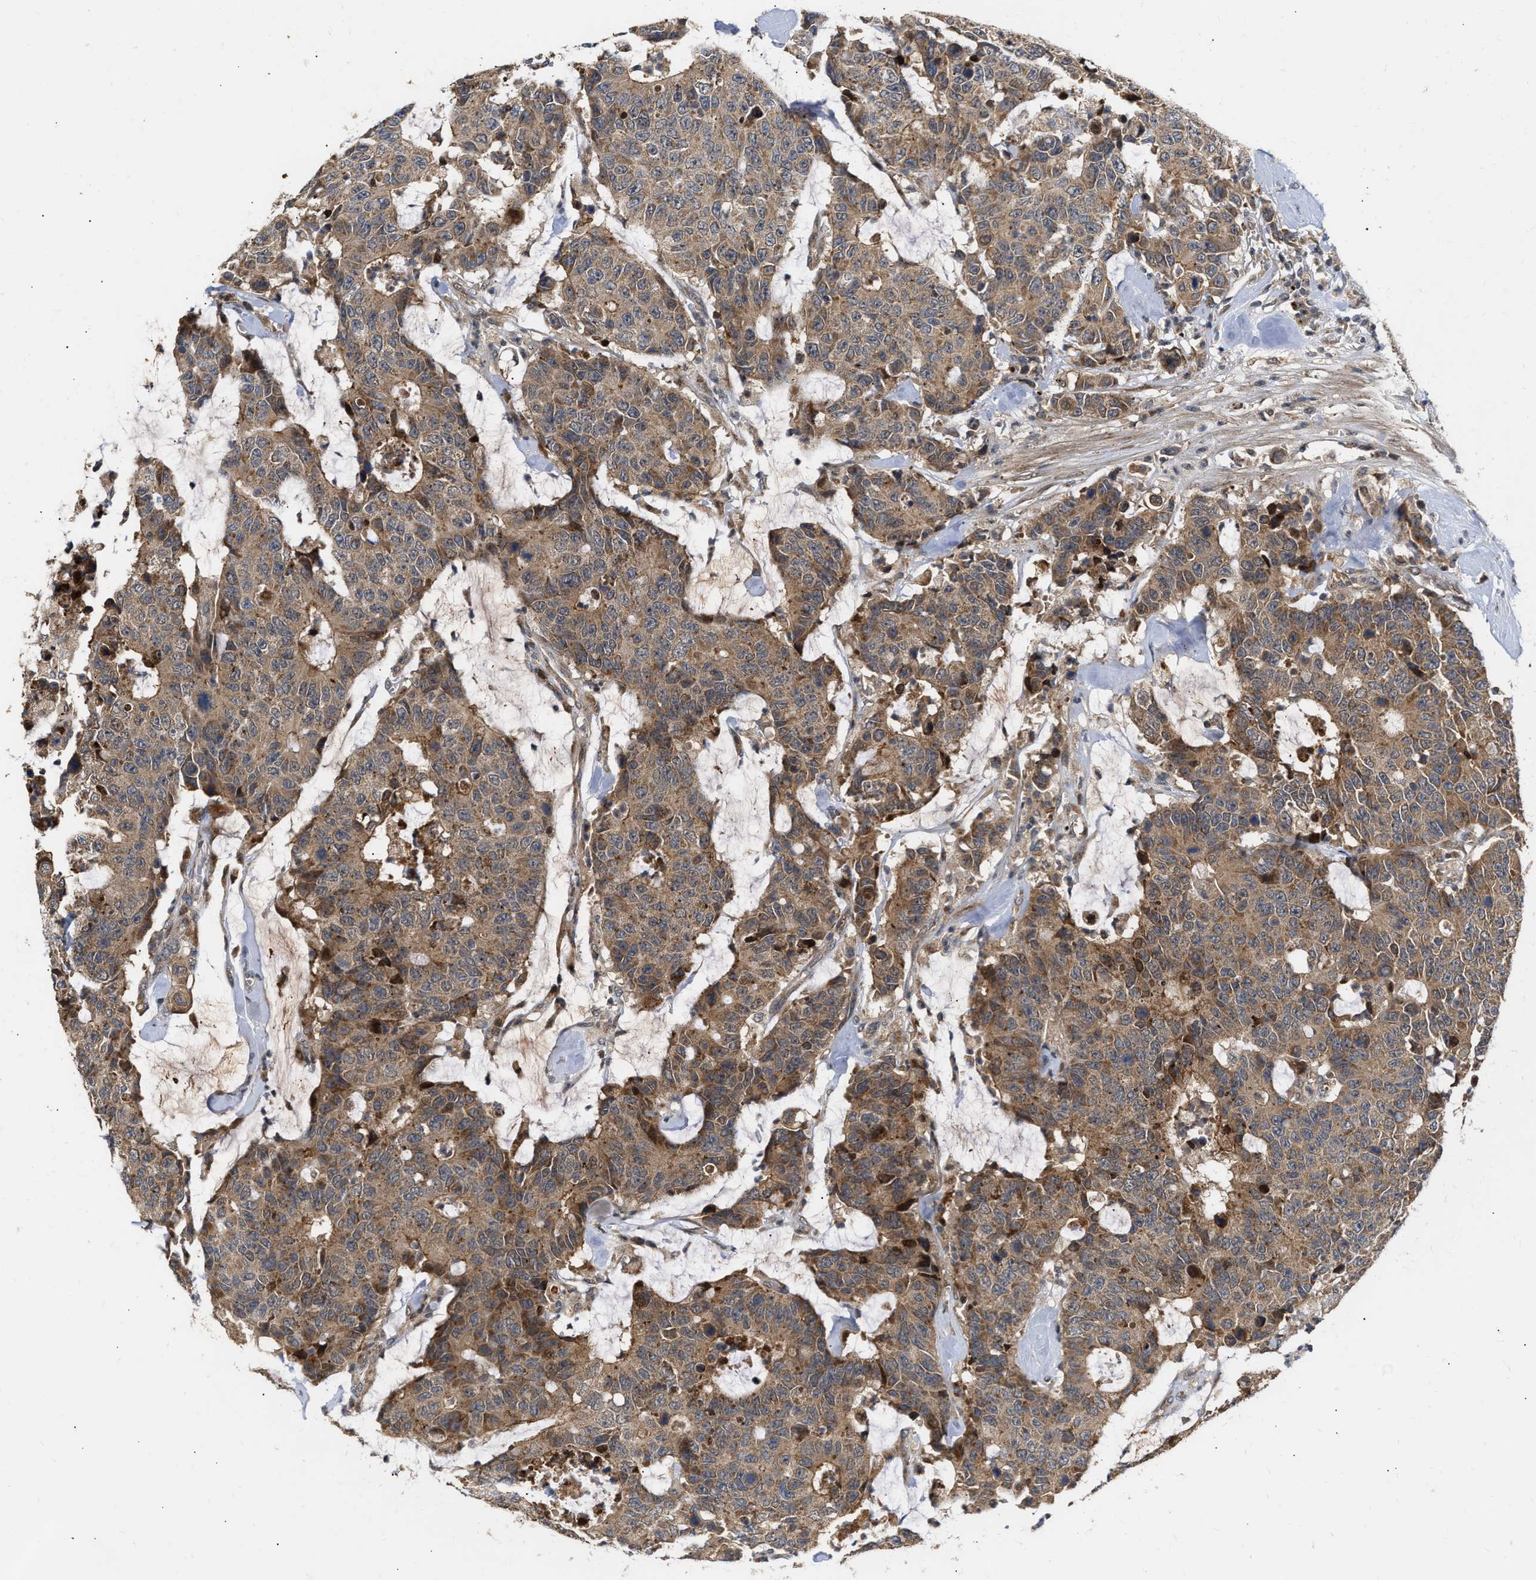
{"staining": {"intensity": "moderate", "quantity": ">75%", "location": "cytoplasmic/membranous"}, "tissue": "colorectal cancer", "cell_type": "Tumor cells", "image_type": "cancer", "snomed": [{"axis": "morphology", "description": "Adenocarcinoma, NOS"}, {"axis": "topography", "description": "Colon"}], "caption": "Human colorectal adenocarcinoma stained for a protein (brown) displays moderate cytoplasmic/membranous positive positivity in about >75% of tumor cells.", "gene": "EXTL2", "patient": {"sex": "female", "age": 86}}